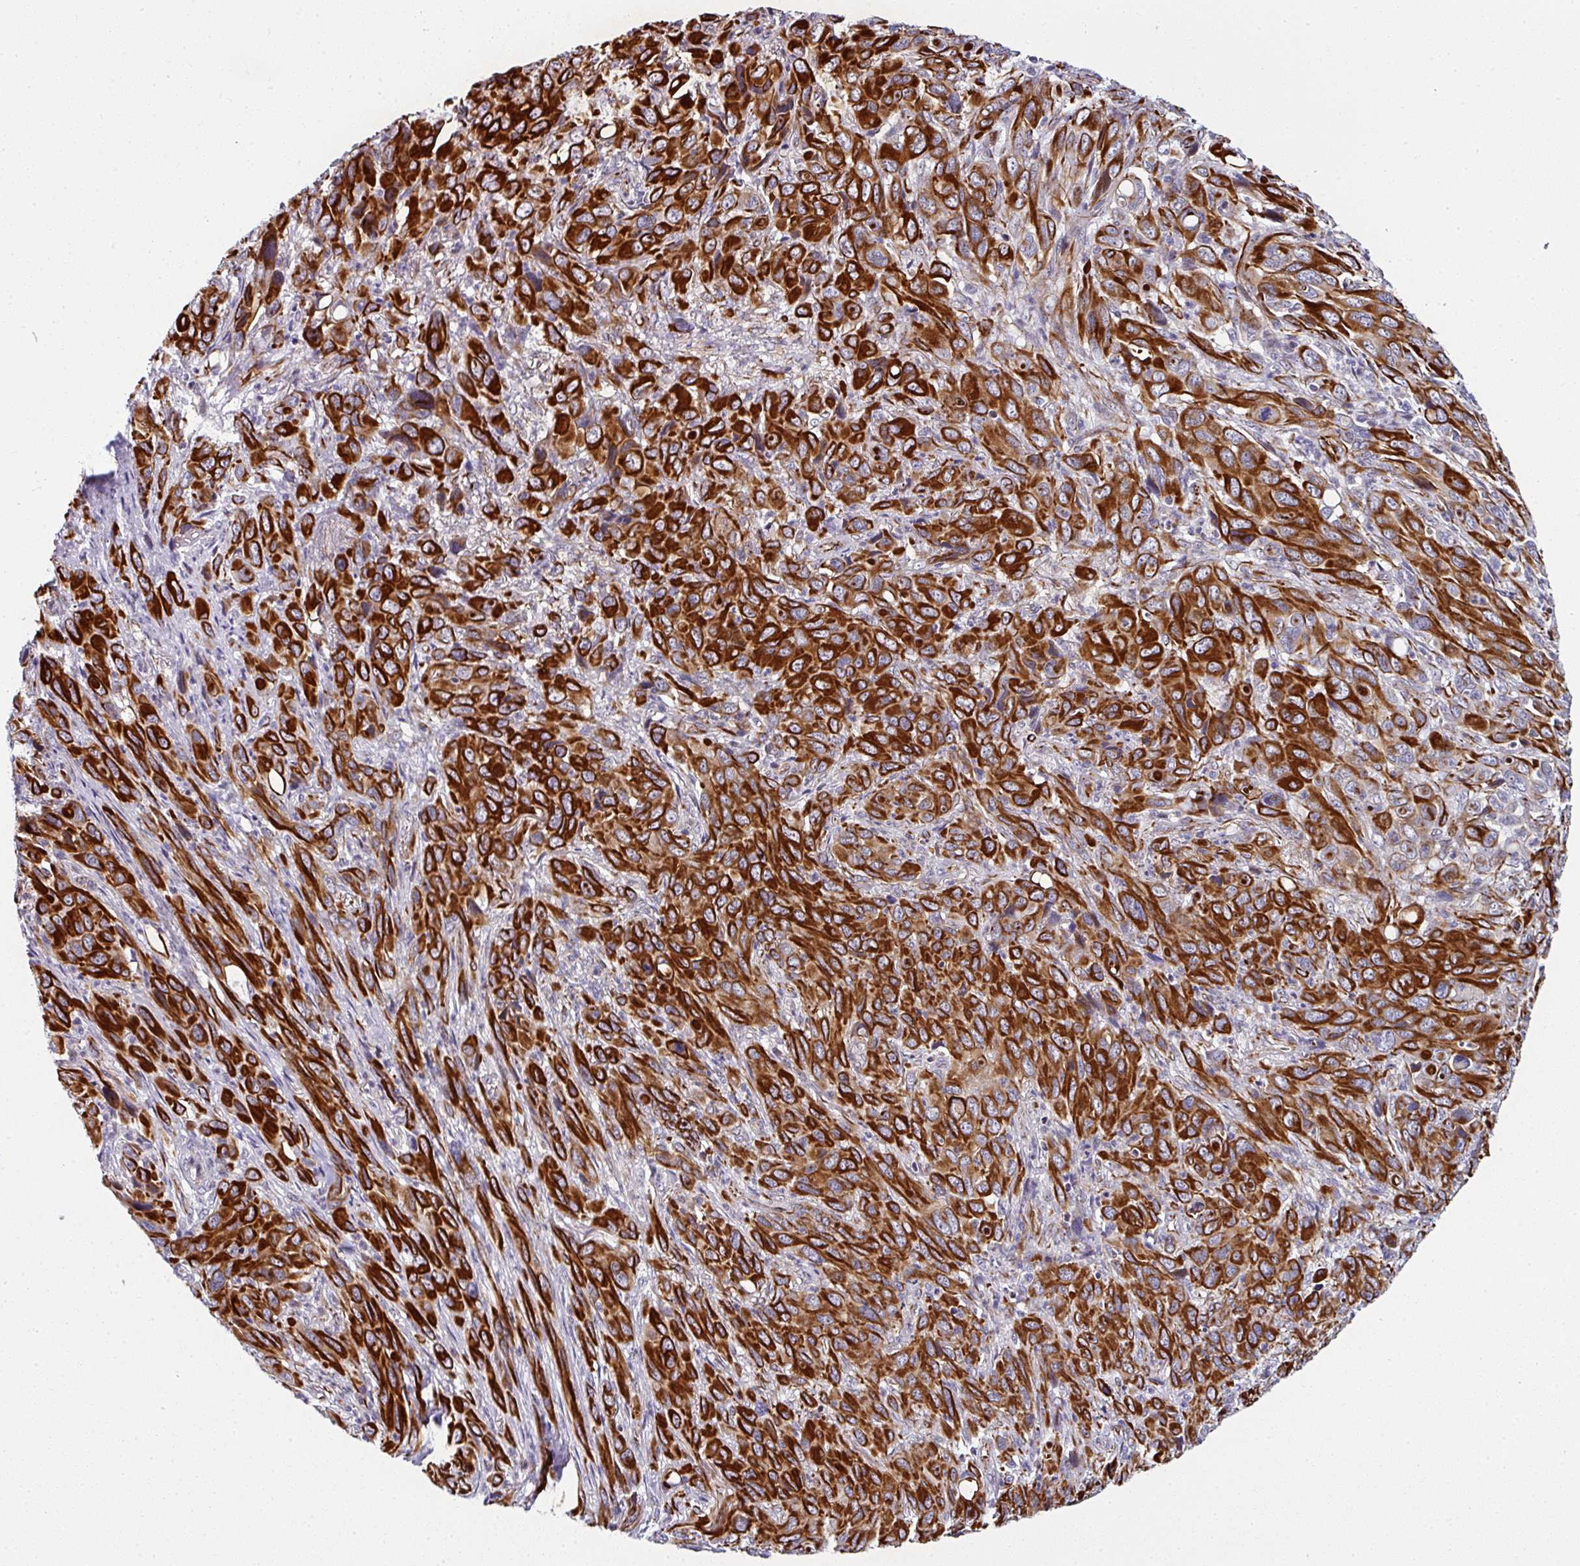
{"staining": {"intensity": "strong", "quantity": ">75%", "location": "cytoplasmic/membranous"}, "tissue": "melanoma", "cell_type": "Tumor cells", "image_type": "cancer", "snomed": [{"axis": "morphology", "description": "Malignant melanoma, Metastatic site"}, {"axis": "topography", "description": "Lung"}], "caption": "Human malignant melanoma (metastatic site) stained with a protein marker shows strong staining in tumor cells.", "gene": "TMPRSS9", "patient": {"sex": "male", "age": 48}}